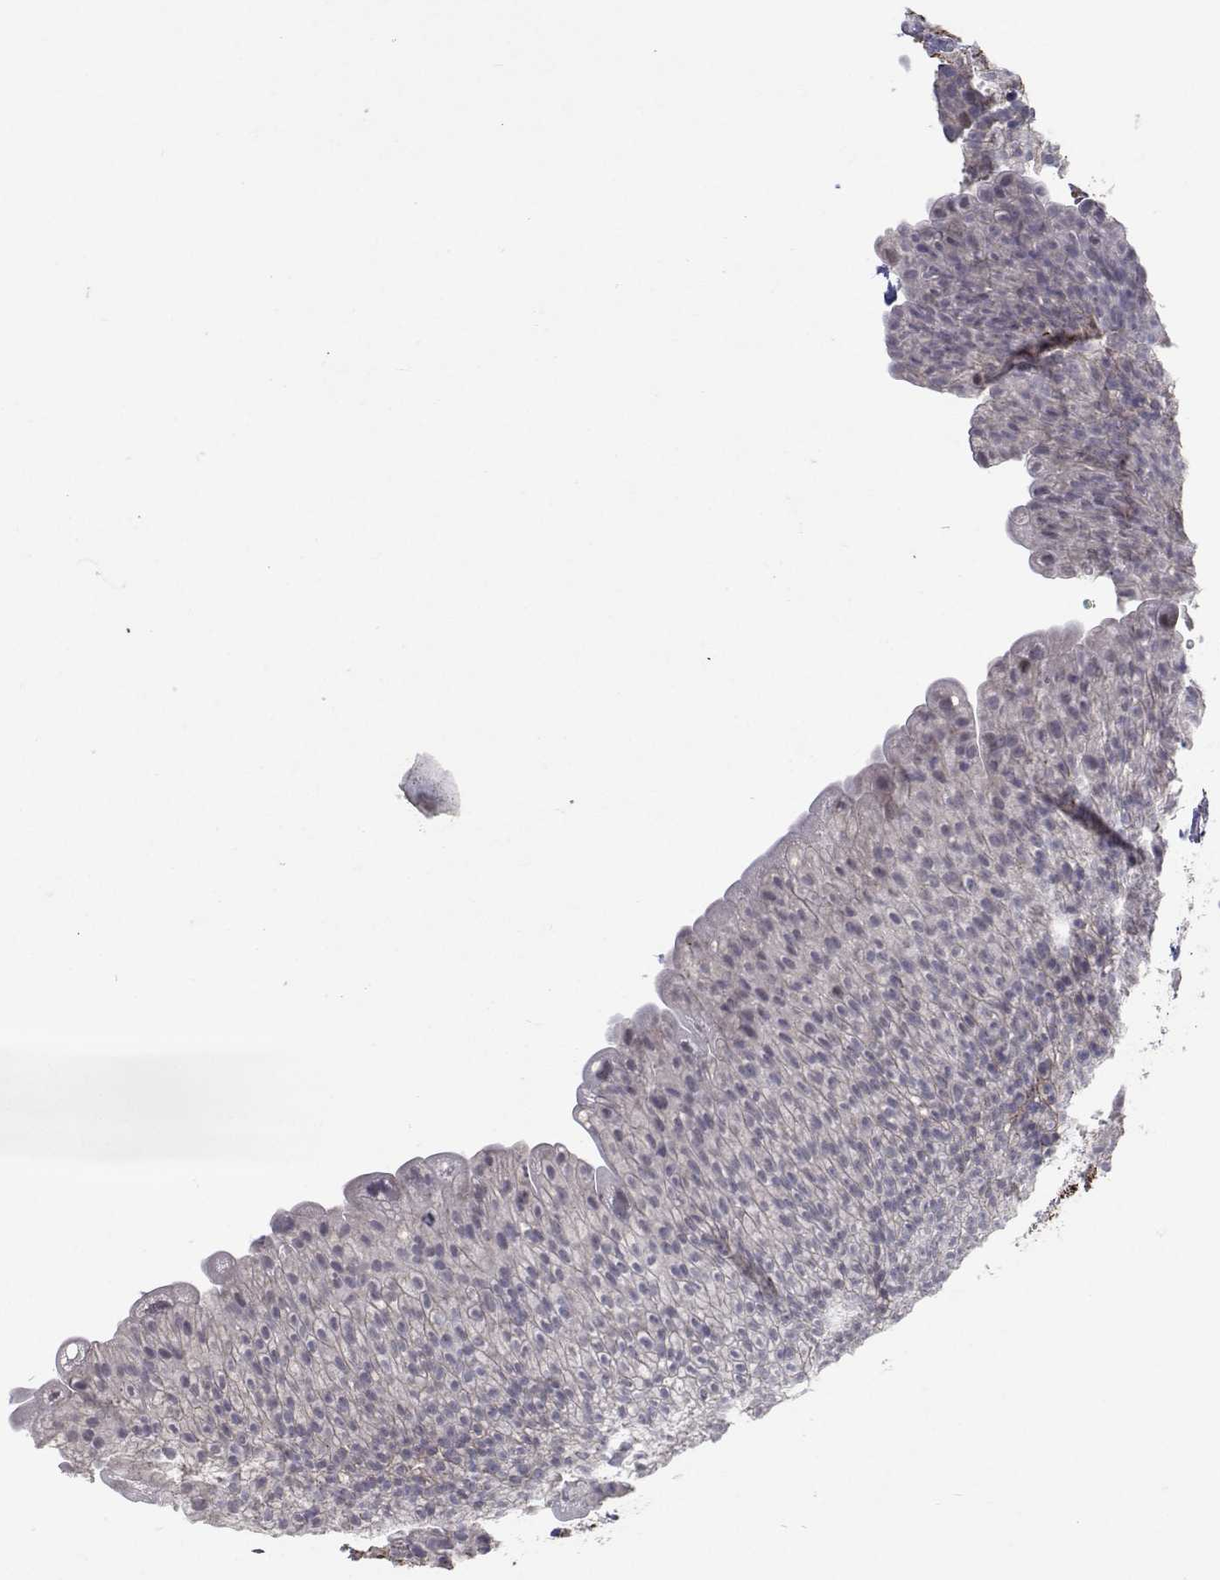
{"staining": {"intensity": "moderate", "quantity": "<25%", "location": "cytoplasmic/membranous"}, "tissue": "urinary bladder", "cell_type": "Urothelial cells", "image_type": "normal", "snomed": [{"axis": "morphology", "description": "Normal tissue, NOS"}, {"axis": "topography", "description": "Urinary bladder"}, {"axis": "topography", "description": "Prostate"}], "caption": "This is a micrograph of immunohistochemistry staining of normal urinary bladder, which shows moderate expression in the cytoplasmic/membranous of urothelial cells.", "gene": "RBPJL", "patient": {"sex": "male", "age": 76}}